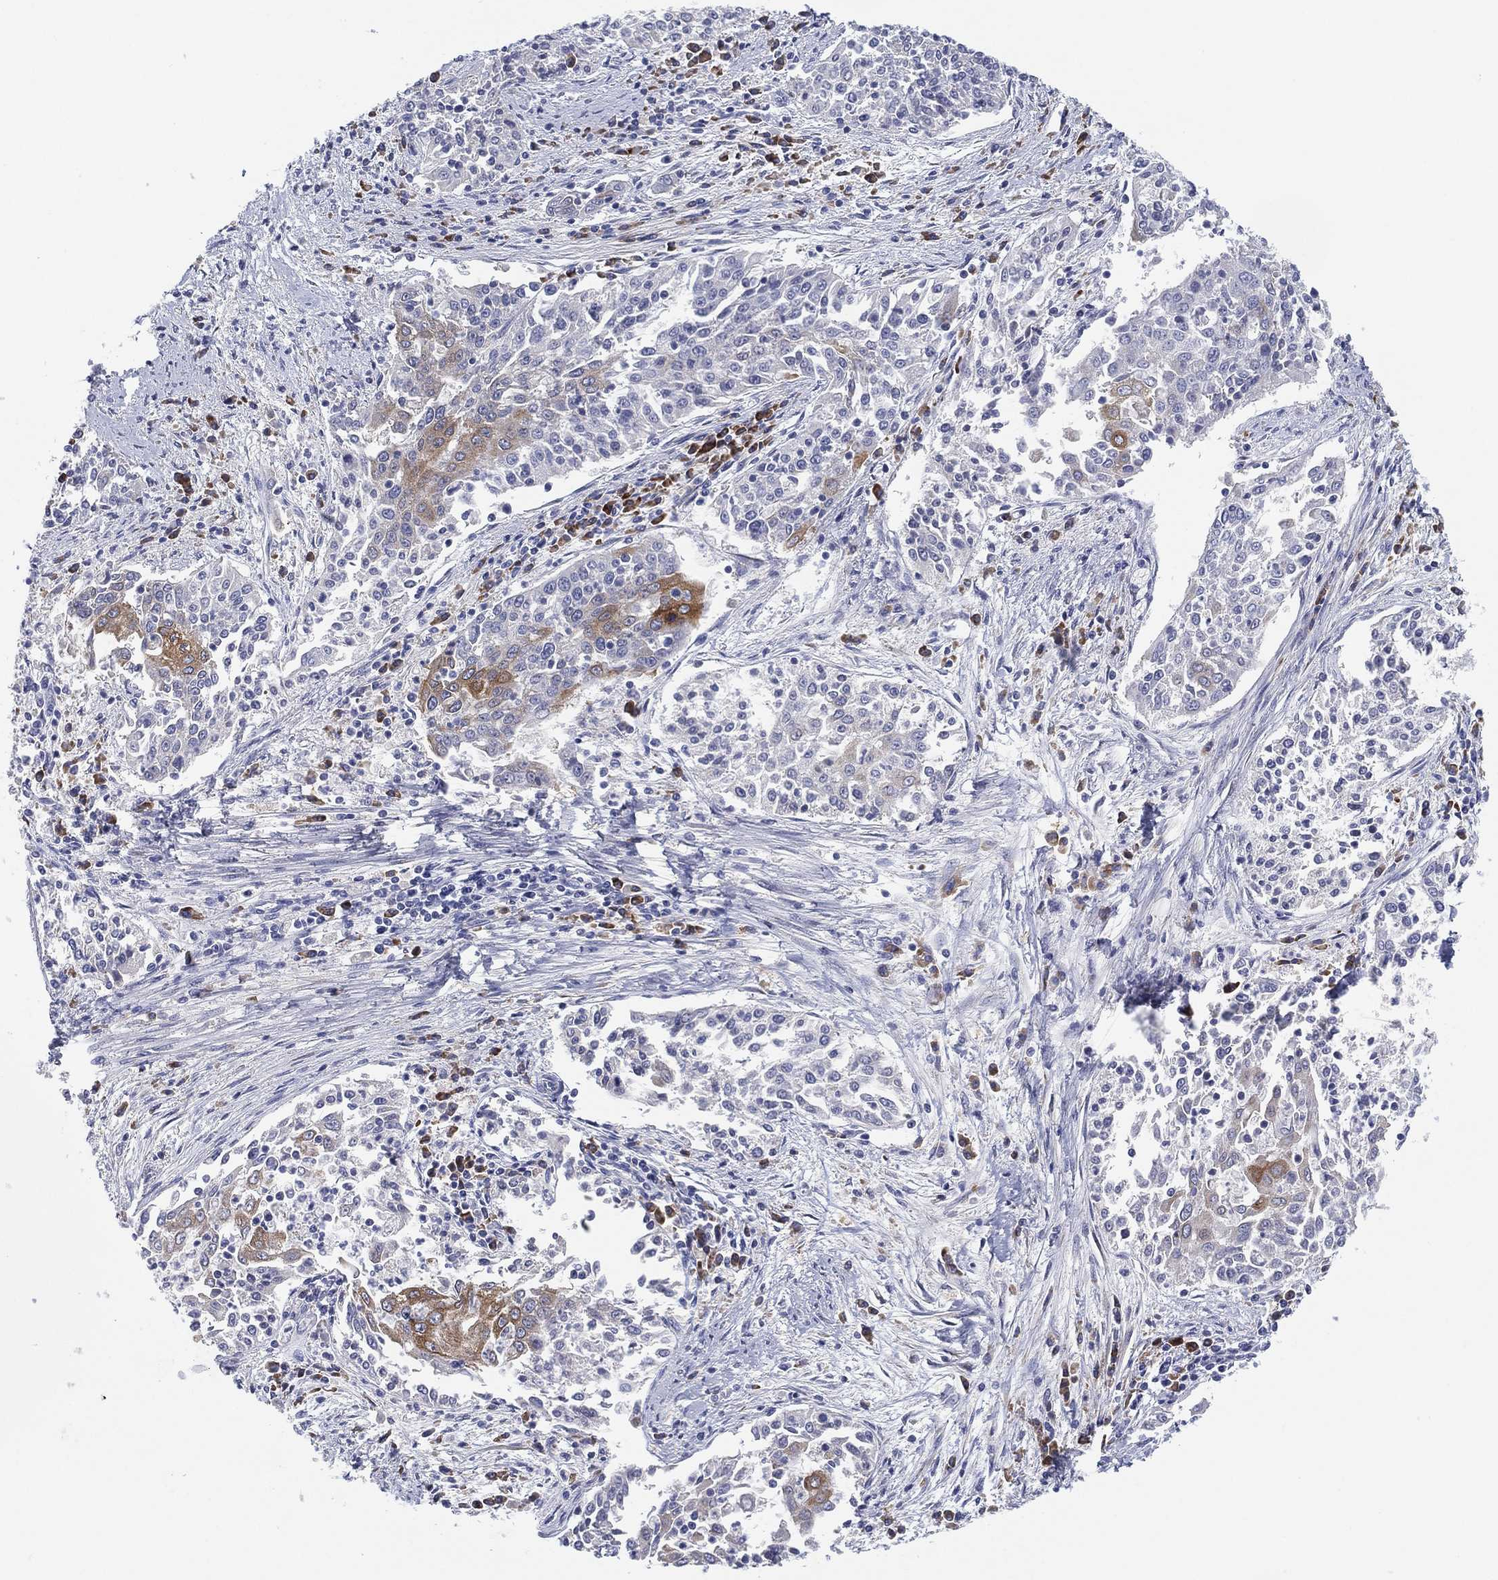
{"staining": {"intensity": "weak", "quantity": "<25%", "location": "cytoplasmic/membranous"}, "tissue": "cervical cancer", "cell_type": "Tumor cells", "image_type": "cancer", "snomed": [{"axis": "morphology", "description": "Squamous cell carcinoma, NOS"}, {"axis": "topography", "description": "Cervix"}], "caption": "IHC image of human cervical squamous cell carcinoma stained for a protein (brown), which shows no expression in tumor cells. (DAB IHC, high magnification).", "gene": "TMEM40", "patient": {"sex": "female", "age": 41}}